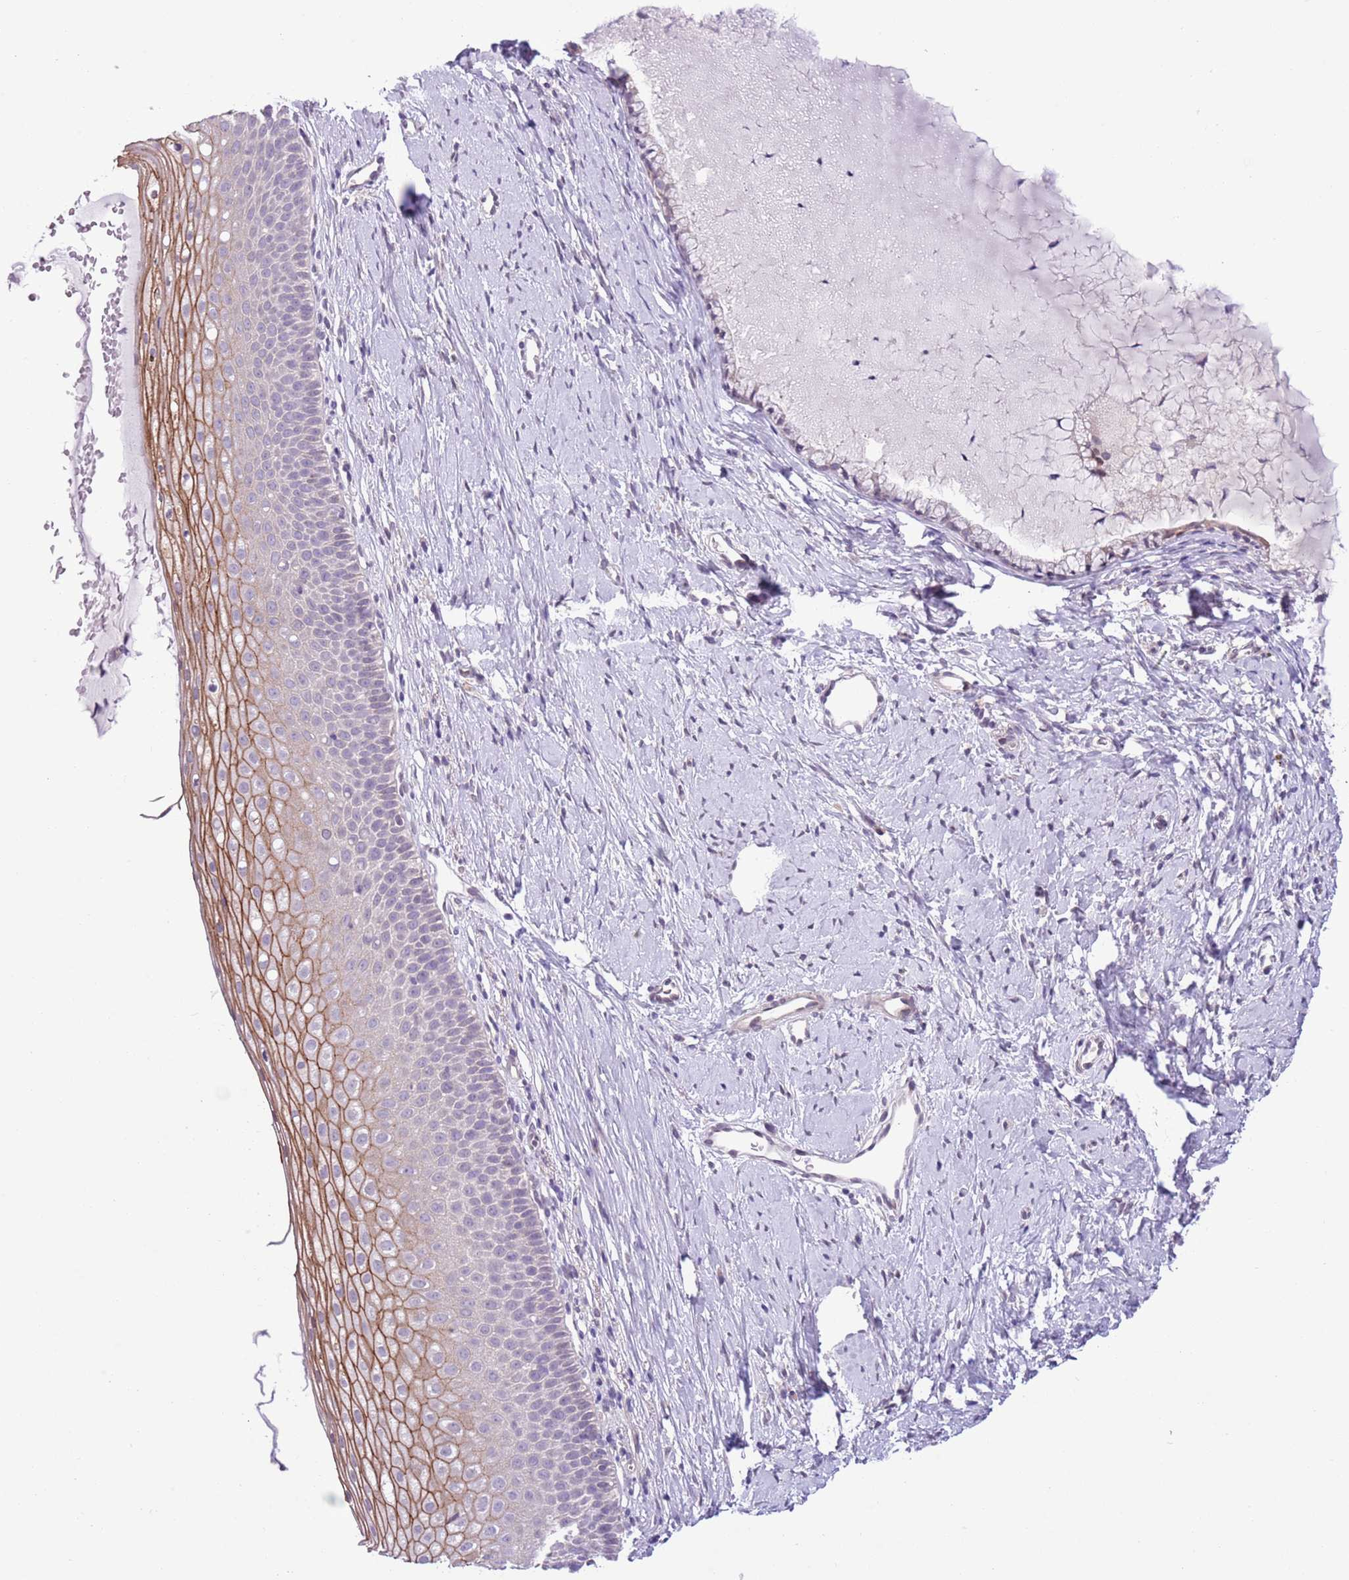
{"staining": {"intensity": "negative", "quantity": "none", "location": "none"}, "tissue": "cervix", "cell_type": "Glandular cells", "image_type": "normal", "snomed": [{"axis": "morphology", "description": "Normal tissue, NOS"}, {"axis": "topography", "description": "Cervix"}], "caption": "Glandular cells are negative for protein expression in unremarkable human cervix. Brightfield microscopy of immunohistochemistry stained with DAB (3,3'-diaminobenzidine) (brown) and hematoxylin (blue), captured at high magnification.", "gene": "CCND2", "patient": {"sex": "female", "age": 57}}